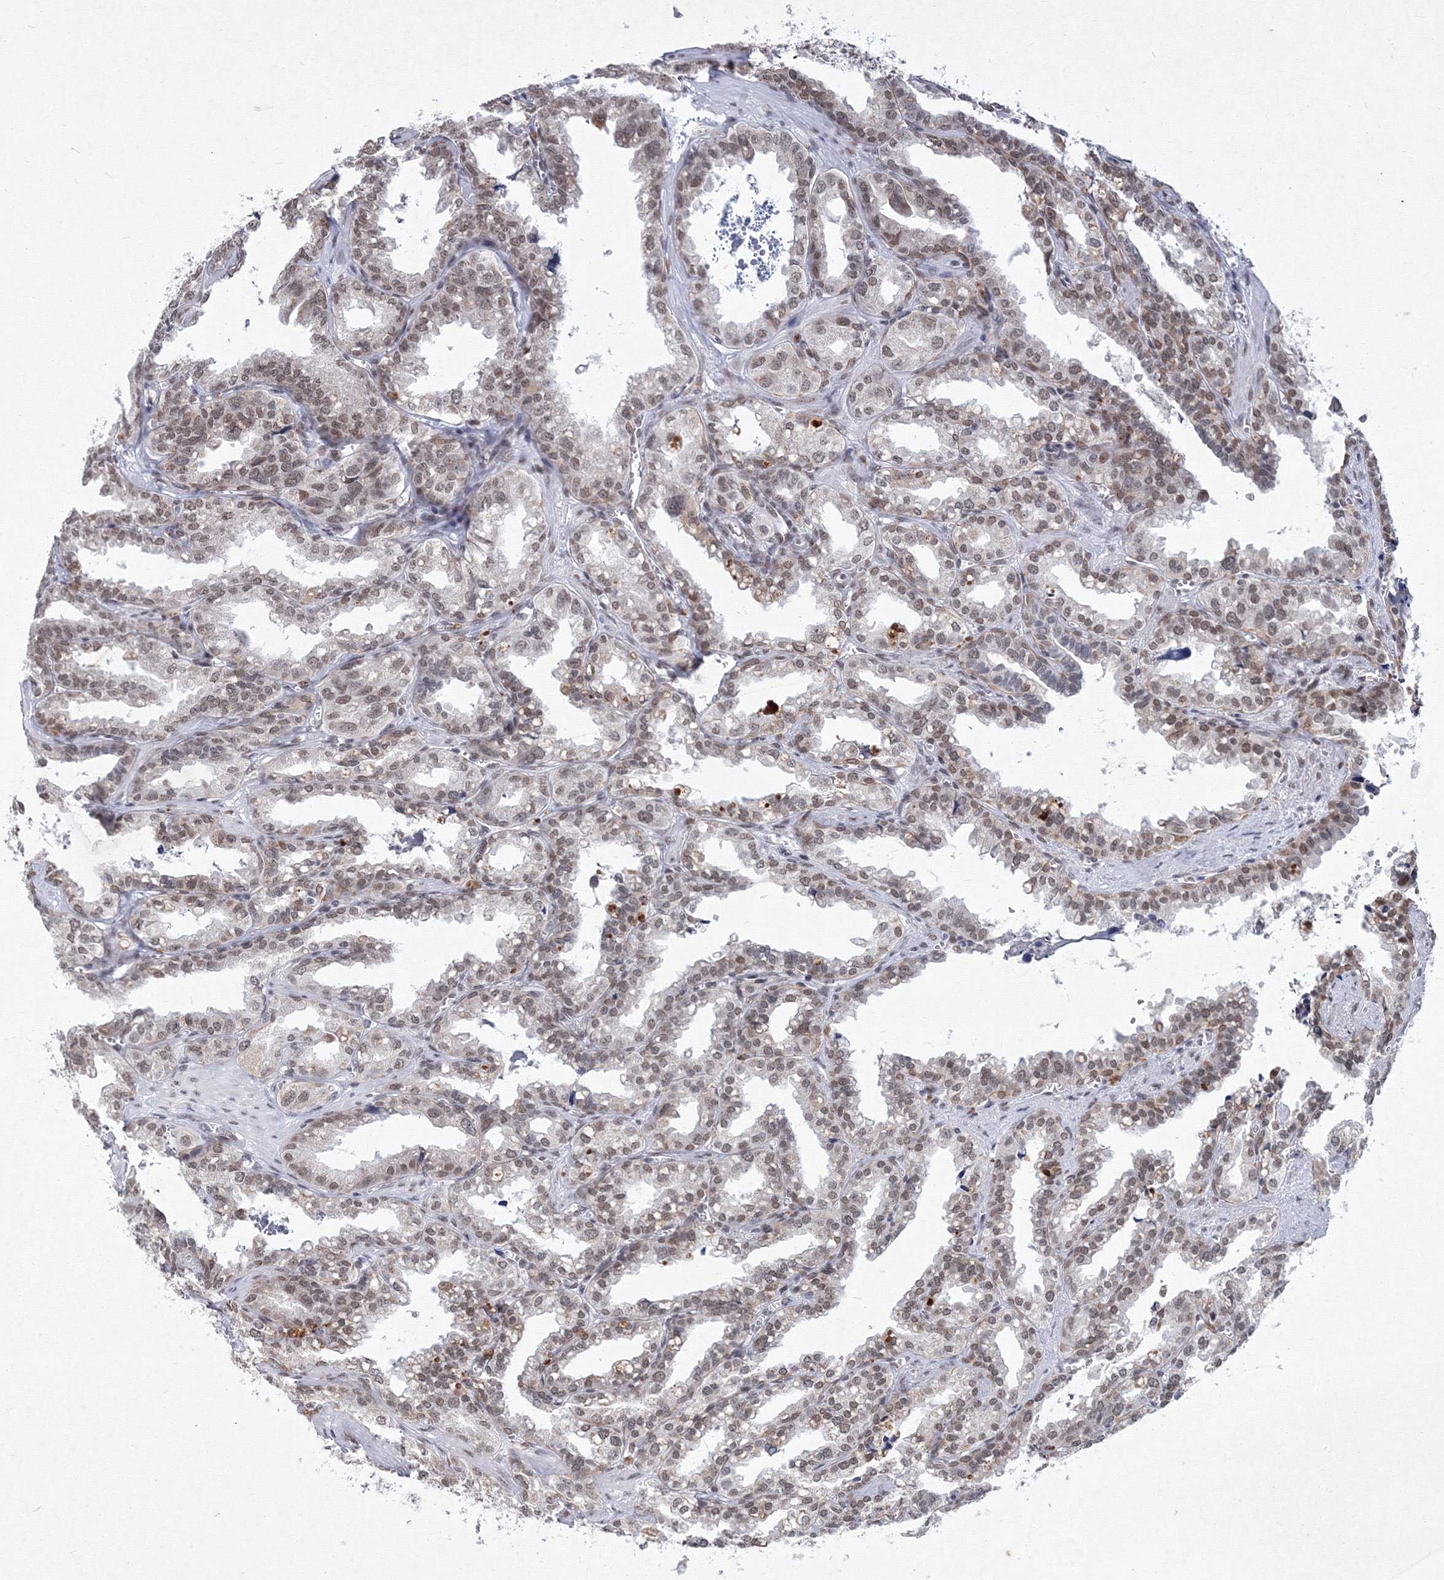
{"staining": {"intensity": "moderate", "quantity": "25%-75%", "location": "nuclear"}, "tissue": "seminal vesicle", "cell_type": "Glandular cells", "image_type": "normal", "snomed": [{"axis": "morphology", "description": "Normal tissue, NOS"}, {"axis": "topography", "description": "Prostate"}, {"axis": "topography", "description": "Seminal veicle"}], "caption": "Protein expression analysis of benign human seminal vesicle reveals moderate nuclear staining in approximately 25%-75% of glandular cells.", "gene": "SF3B6", "patient": {"sex": "male", "age": 51}}